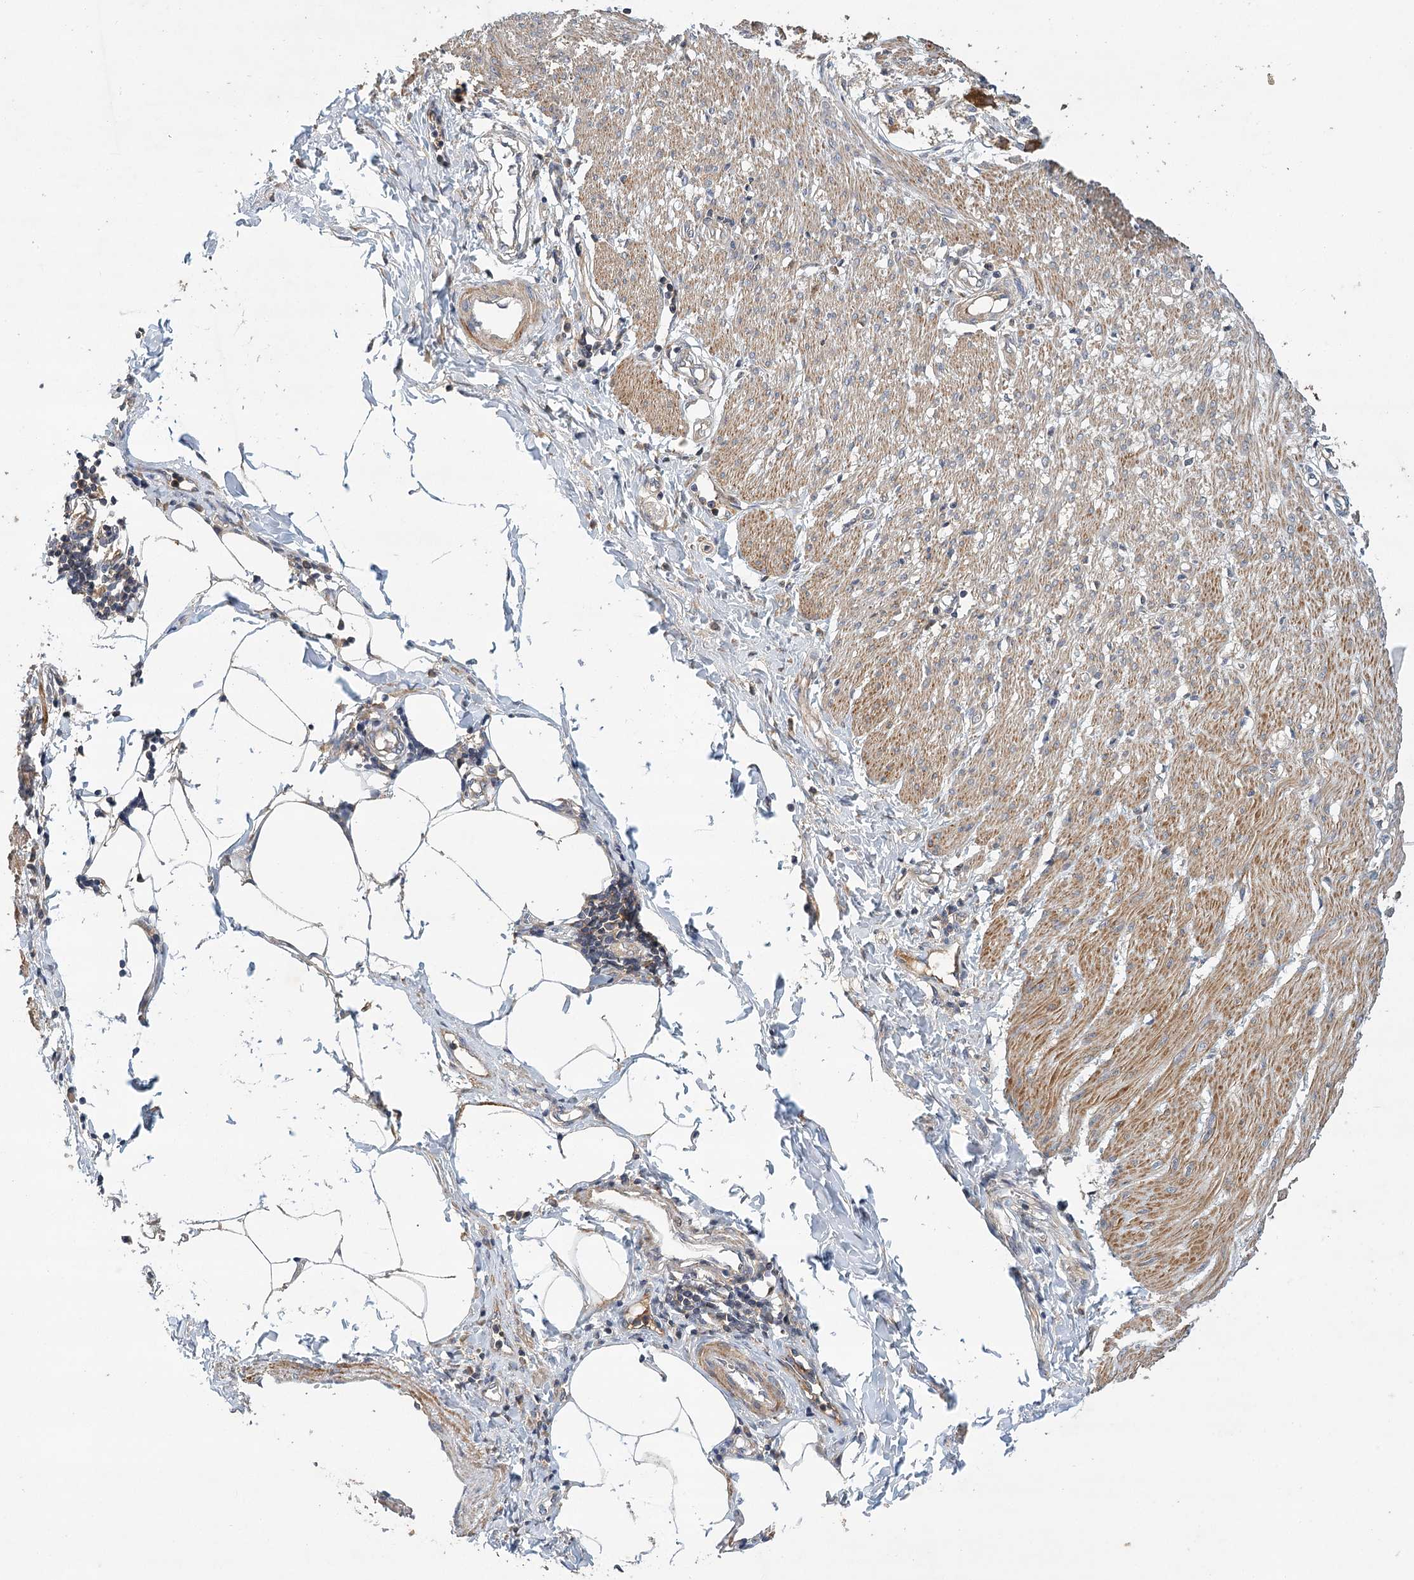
{"staining": {"intensity": "moderate", "quantity": ">75%", "location": "cytoplasmic/membranous"}, "tissue": "smooth muscle", "cell_type": "Smooth muscle cells", "image_type": "normal", "snomed": [{"axis": "morphology", "description": "Normal tissue, NOS"}, {"axis": "morphology", "description": "Adenocarcinoma, NOS"}, {"axis": "topography", "description": "Colon"}, {"axis": "topography", "description": "Peripheral nerve tissue"}], "caption": "Moderate cytoplasmic/membranous positivity is identified in about >75% of smooth muscle cells in normal smooth muscle.", "gene": "LSS", "patient": {"sex": "male", "age": 14}}